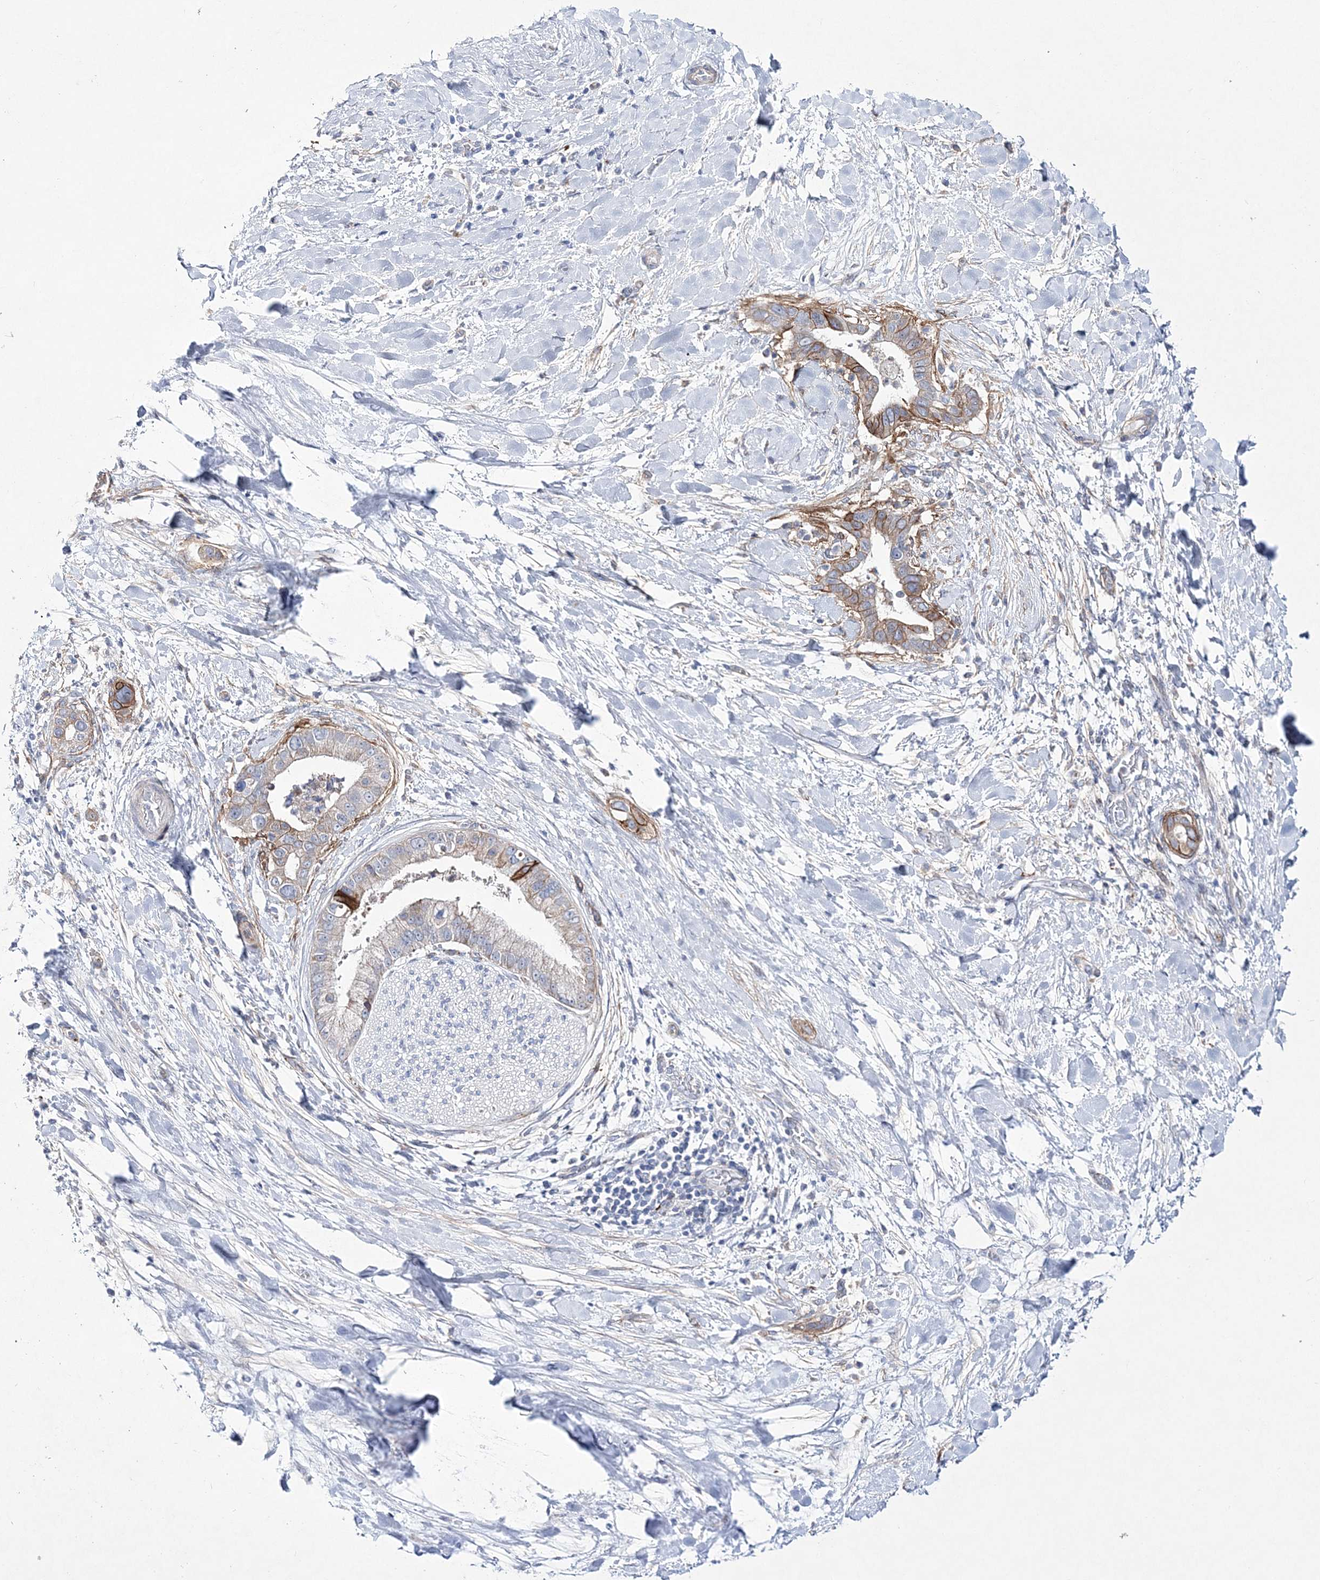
{"staining": {"intensity": "moderate", "quantity": "25%-75%", "location": "cytoplasmic/membranous"}, "tissue": "liver cancer", "cell_type": "Tumor cells", "image_type": "cancer", "snomed": [{"axis": "morphology", "description": "Cholangiocarcinoma"}, {"axis": "topography", "description": "Liver"}], "caption": "Immunohistochemistry (IHC) staining of liver cholangiocarcinoma, which shows medium levels of moderate cytoplasmic/membranous staining in approximately 25%-75% of tumor cells indicating moderate cytoplasmic/membranous protein positivity. The staining was performed using DAB (brown) for protein detection and nuclei were counterstained in hematoxylin (blue).", "gene": "ANO1", "patient": {"sex": "female", "age": 54}}